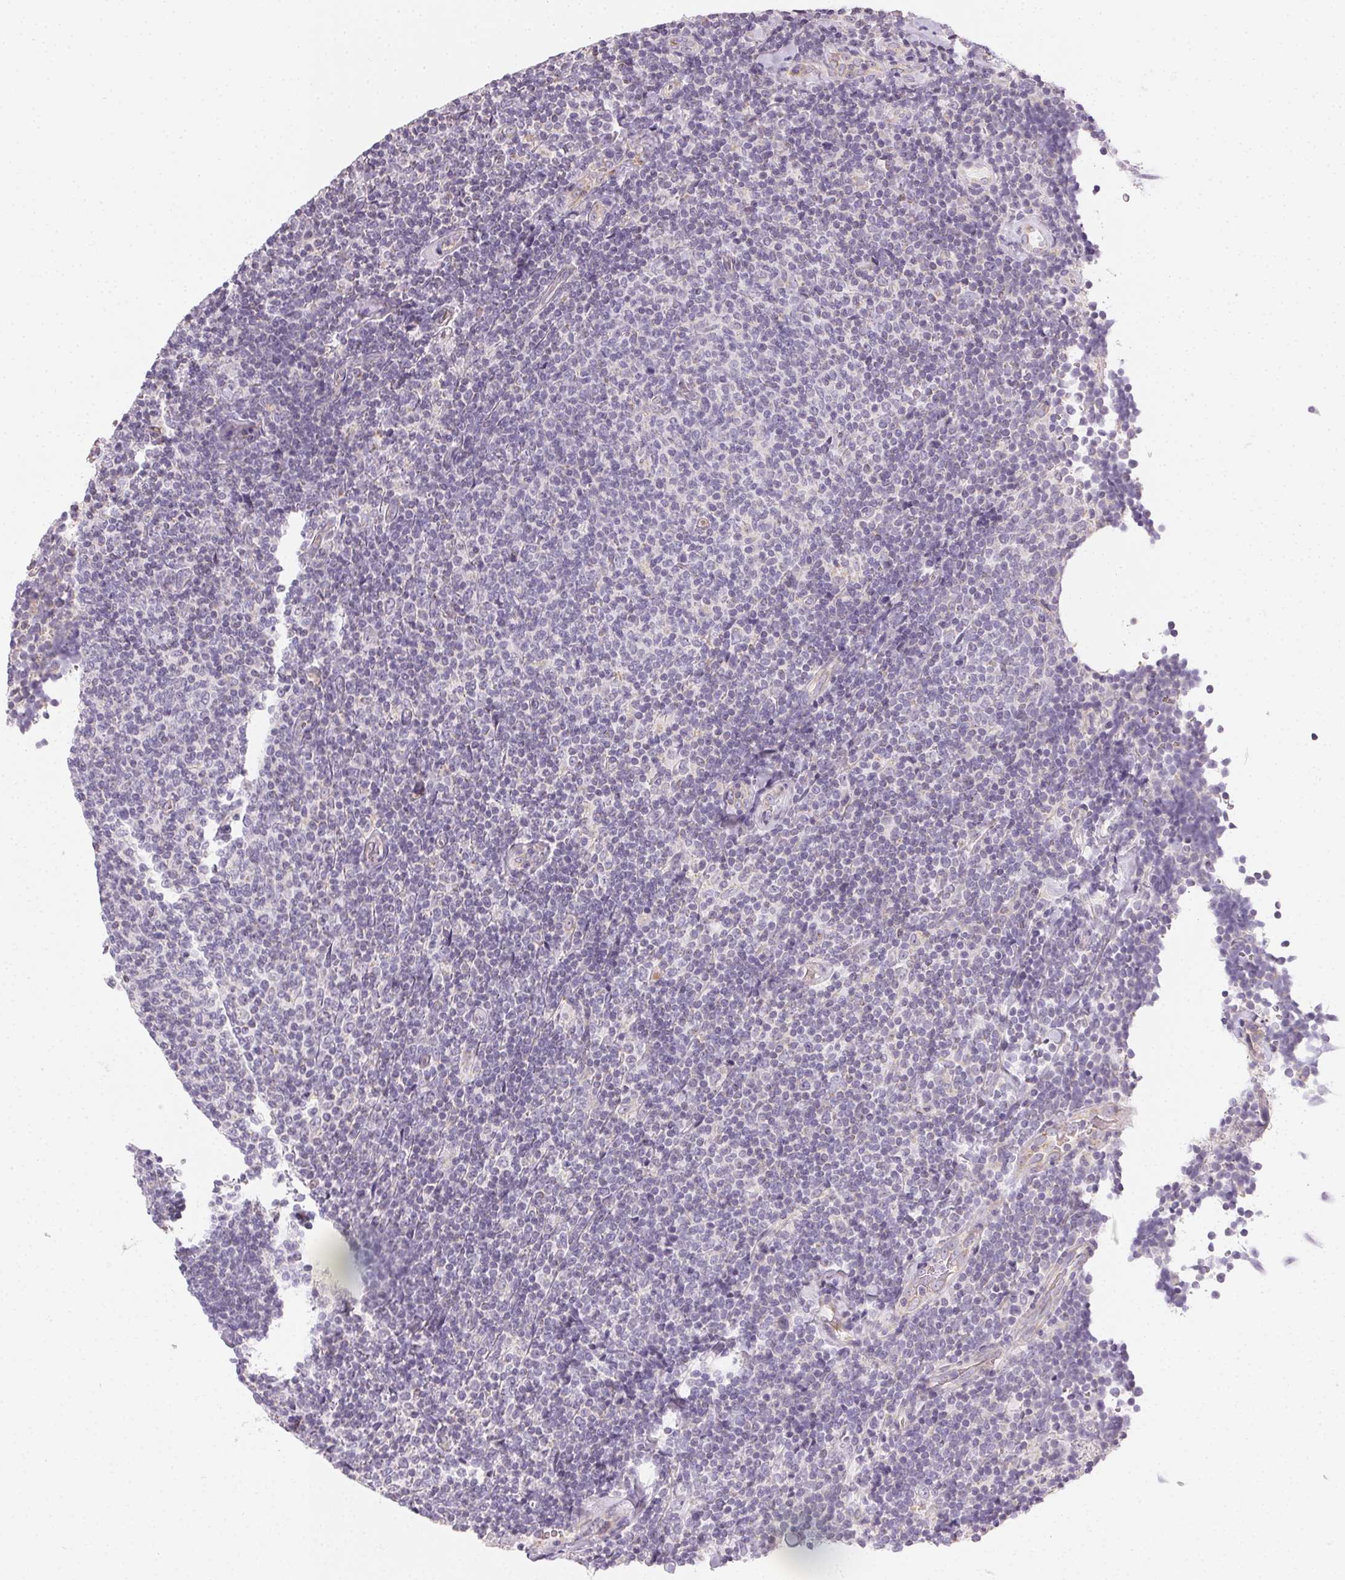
{"staining": {"intensity": "negative", "quantity": "none", "location": "none"}, "tissue": "lymphoma", "cell_type": "Tumor cells", "image_type": "cancer", "snomed": [{"axis": "morphology", "description": "Malignant lymphoma, non-Hodgkin's type, Low grade"}, {"axis": "topography", "description": "Lymph node"}], "caption": "DAB immunohistochemical staining of lymphoma exhibits no significant positivity in tumor cells. The staining was performed using DAB (3,3'-diaminobenzidine) to visualize the protein expression in brown, while the nuclei were stained in blue with hematoxylin (Magnification: 20x).", "gene": "SMYD1", "patient": {"sex": "male", "age": 52}}